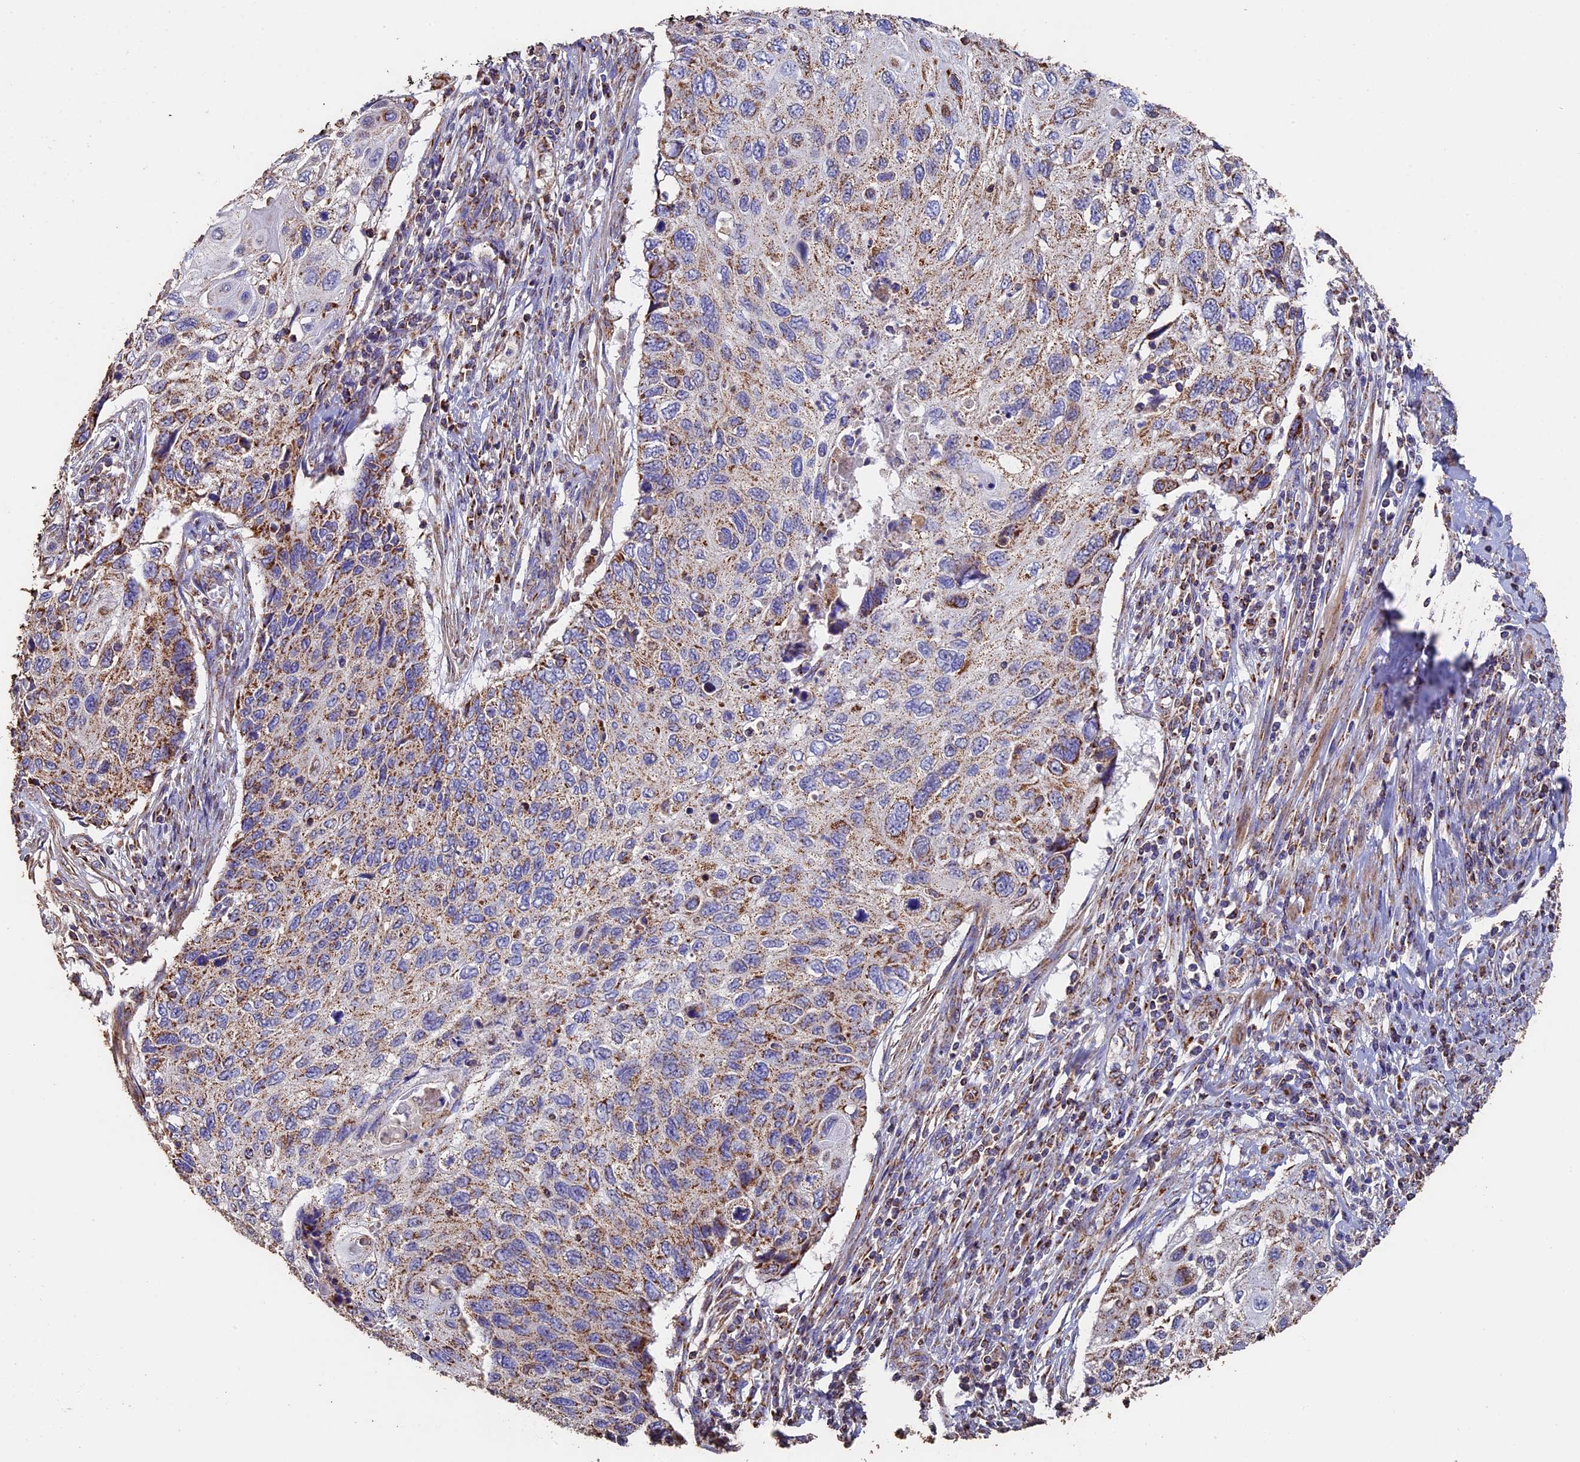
{"staining": {"intensity": "moderate", "quantity": ">75%", "location": "cytoplasmic/membranous"}, "tissue": "cervical cancer", "cell_type": "Tumor cells", "image_type": "cancer", "snomed": [{"axis": "morphology", "description": "Squamous cell carcinoma, NOS"}, {"axis": "topography", "description": "Cervix"}], "caption": "A brown stain shows moderate cytoplasmic/membranous positivity of a protein in human cervical squamous cell carcinoma tumor cells.", "gene": "ADAT1", "patient": {"sex": "female", "age": 70}}